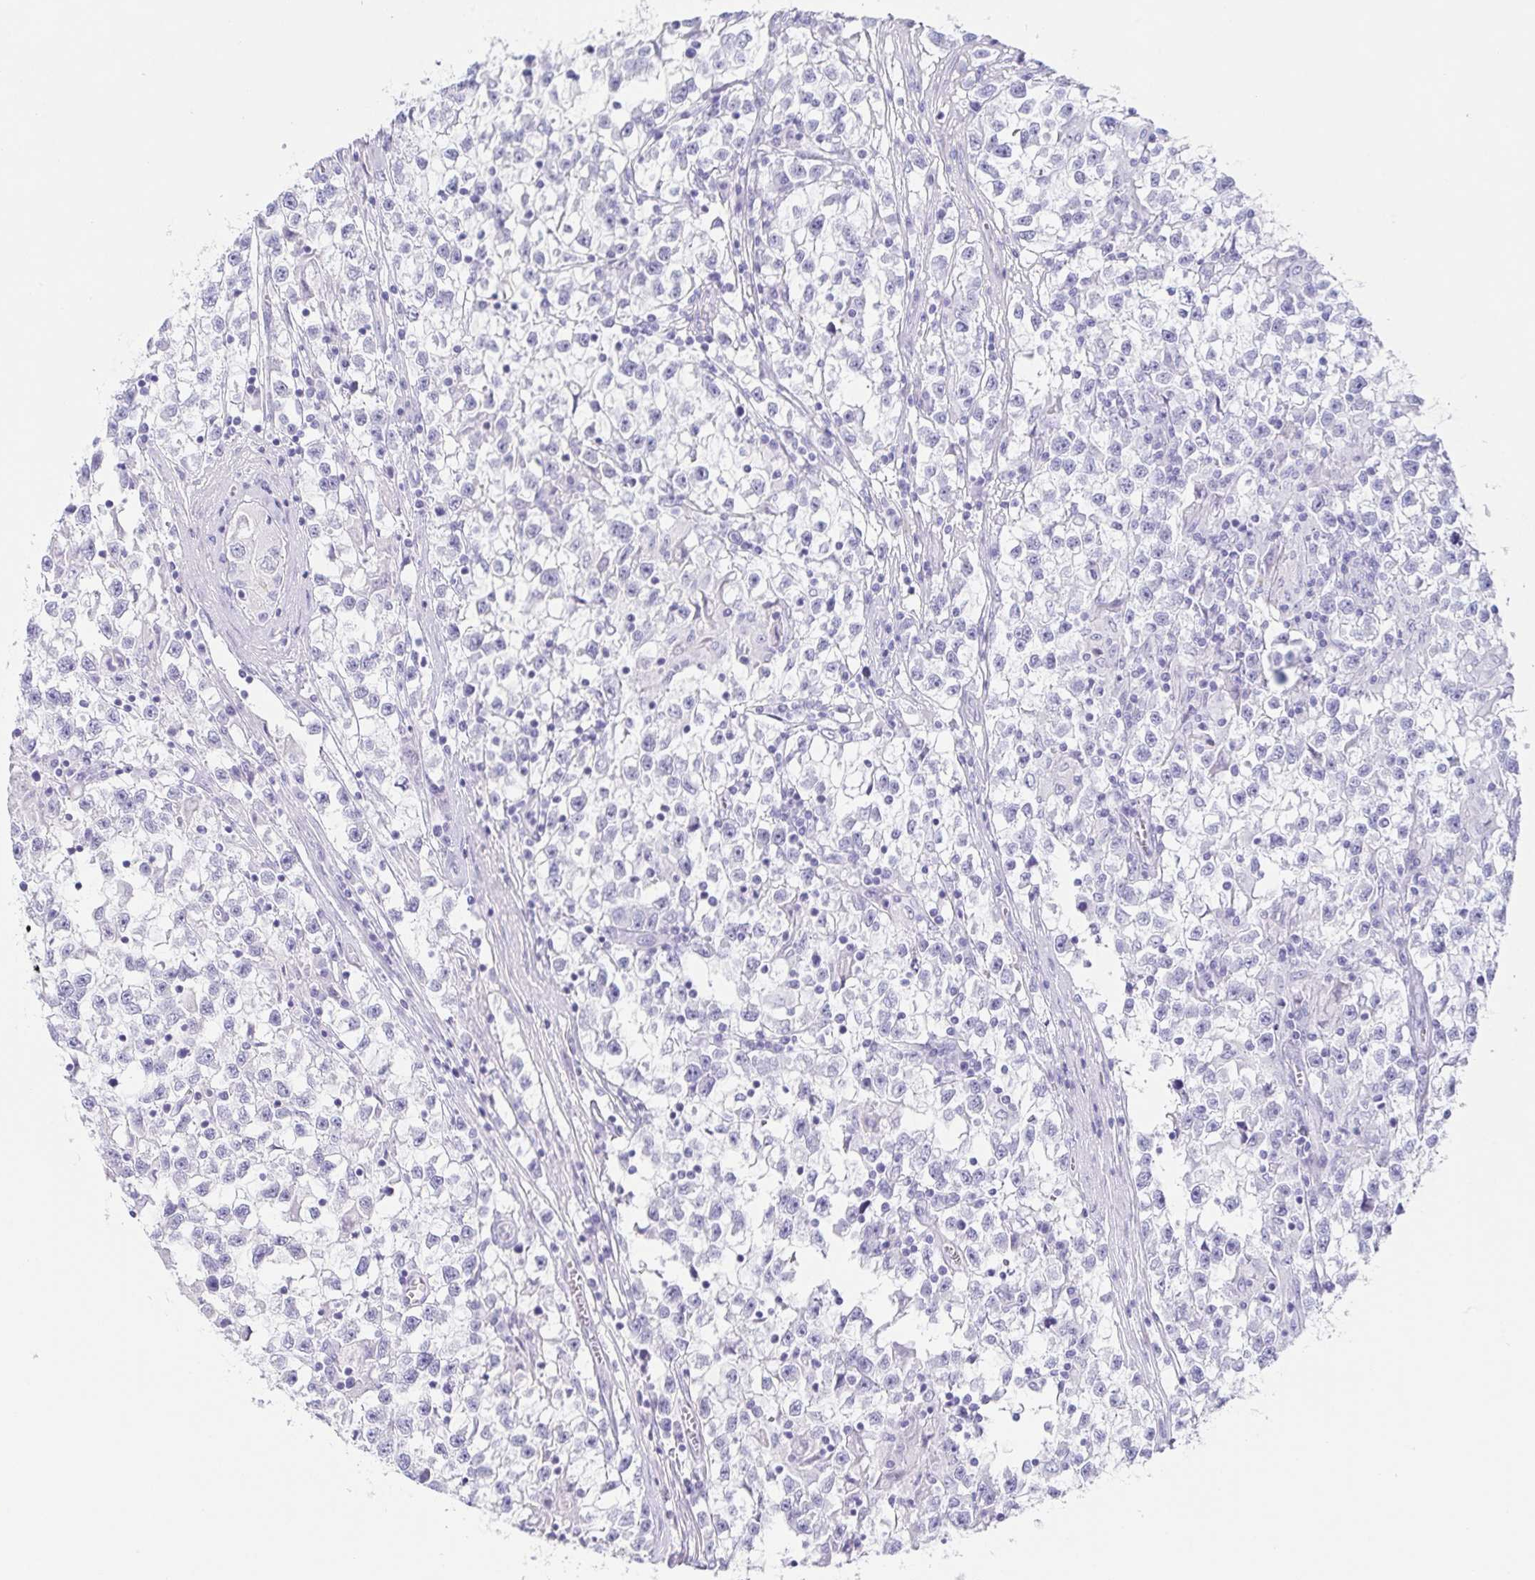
{"staining": {"intensity": "negative", "quantity": "none", "location": "none"}, "tissue": "testis cancer", "cell_type": "Tumor cells", "image_type": "cancer", "snomed": [{"axis": "morphology", "description": "Seminoma, NOS"}, {"axis": "topography", "description": "Testis"}], "caption": "The histopathology image reveals no significant expression in tumor cells of seminoma (testis).", "gene": "LDLRAD1", "patient": {"sex": "male", "age": 31}}